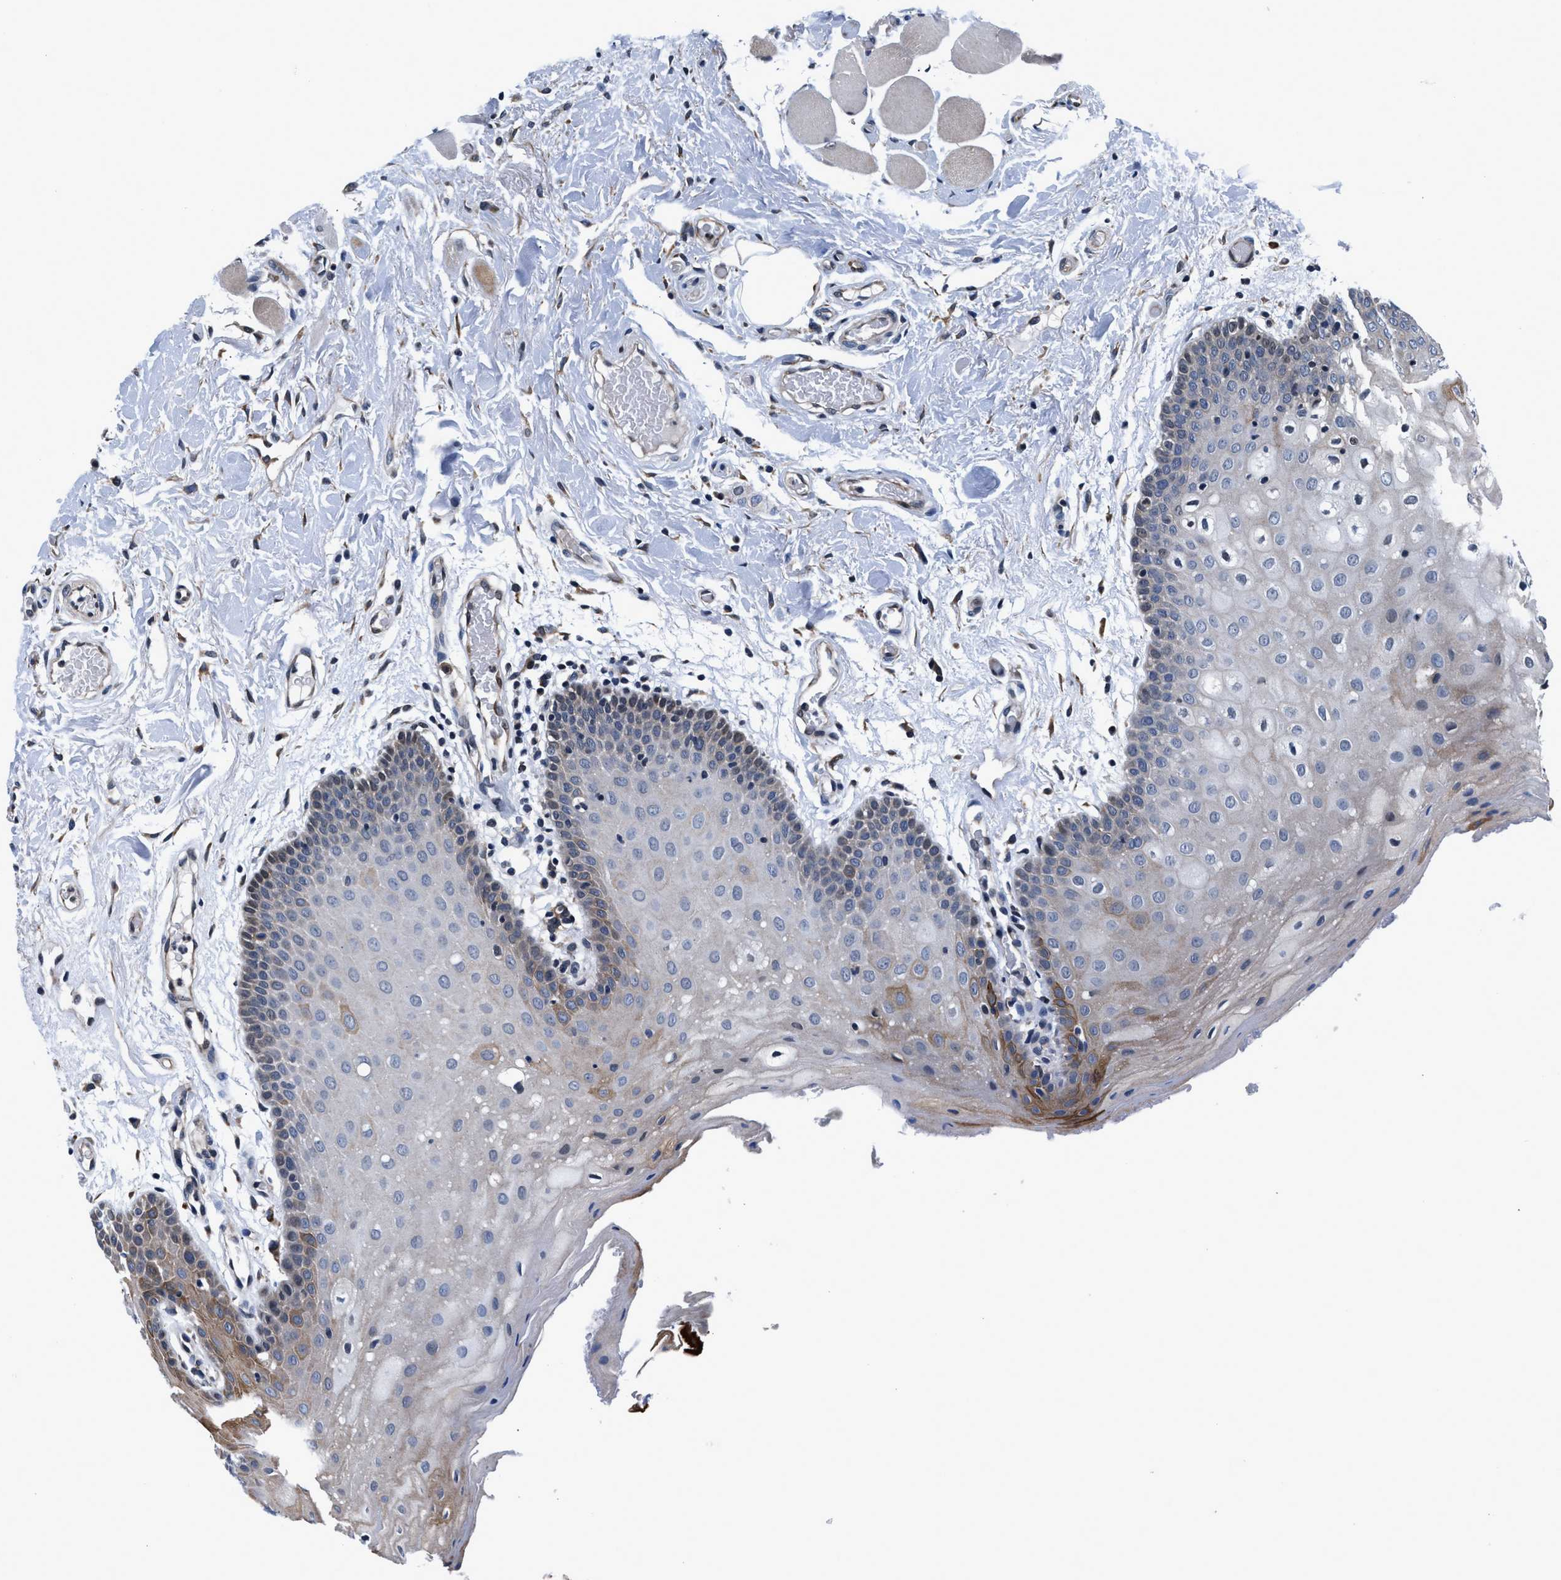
{"staining": {"intensity": "moderate", "quantity": "25%-75%", "location": "cytoplasmic/membranous"}, "tissue": "oral mucosa", "cell_type": "Squamous epithelial cells", "image_type": "normal", "snomed": [{"axis": "morphology", "description": "Normal tissue, NOS"}, {"axis": "morphology", "description": "Squamous cell carcinoma, NOS"}, {"axis": "topography", "description": "Oral tissue"}, {"axis": "topography", "description": "Head-Neck"}], "caption": "The image demonstrates staining of benign oral mucosa, revealing moderate cytoplasmic/membranous protein staining (brown color) within squamous epithelial cells. The staining was performed using DAB (3,3'-diaminobenzidine), with brown indicating positive protein expression. Nuclei are stained blue with hematoxylin.", "gene": "PRPSAP2", "patient": {"sex": "male", "age": 71}}